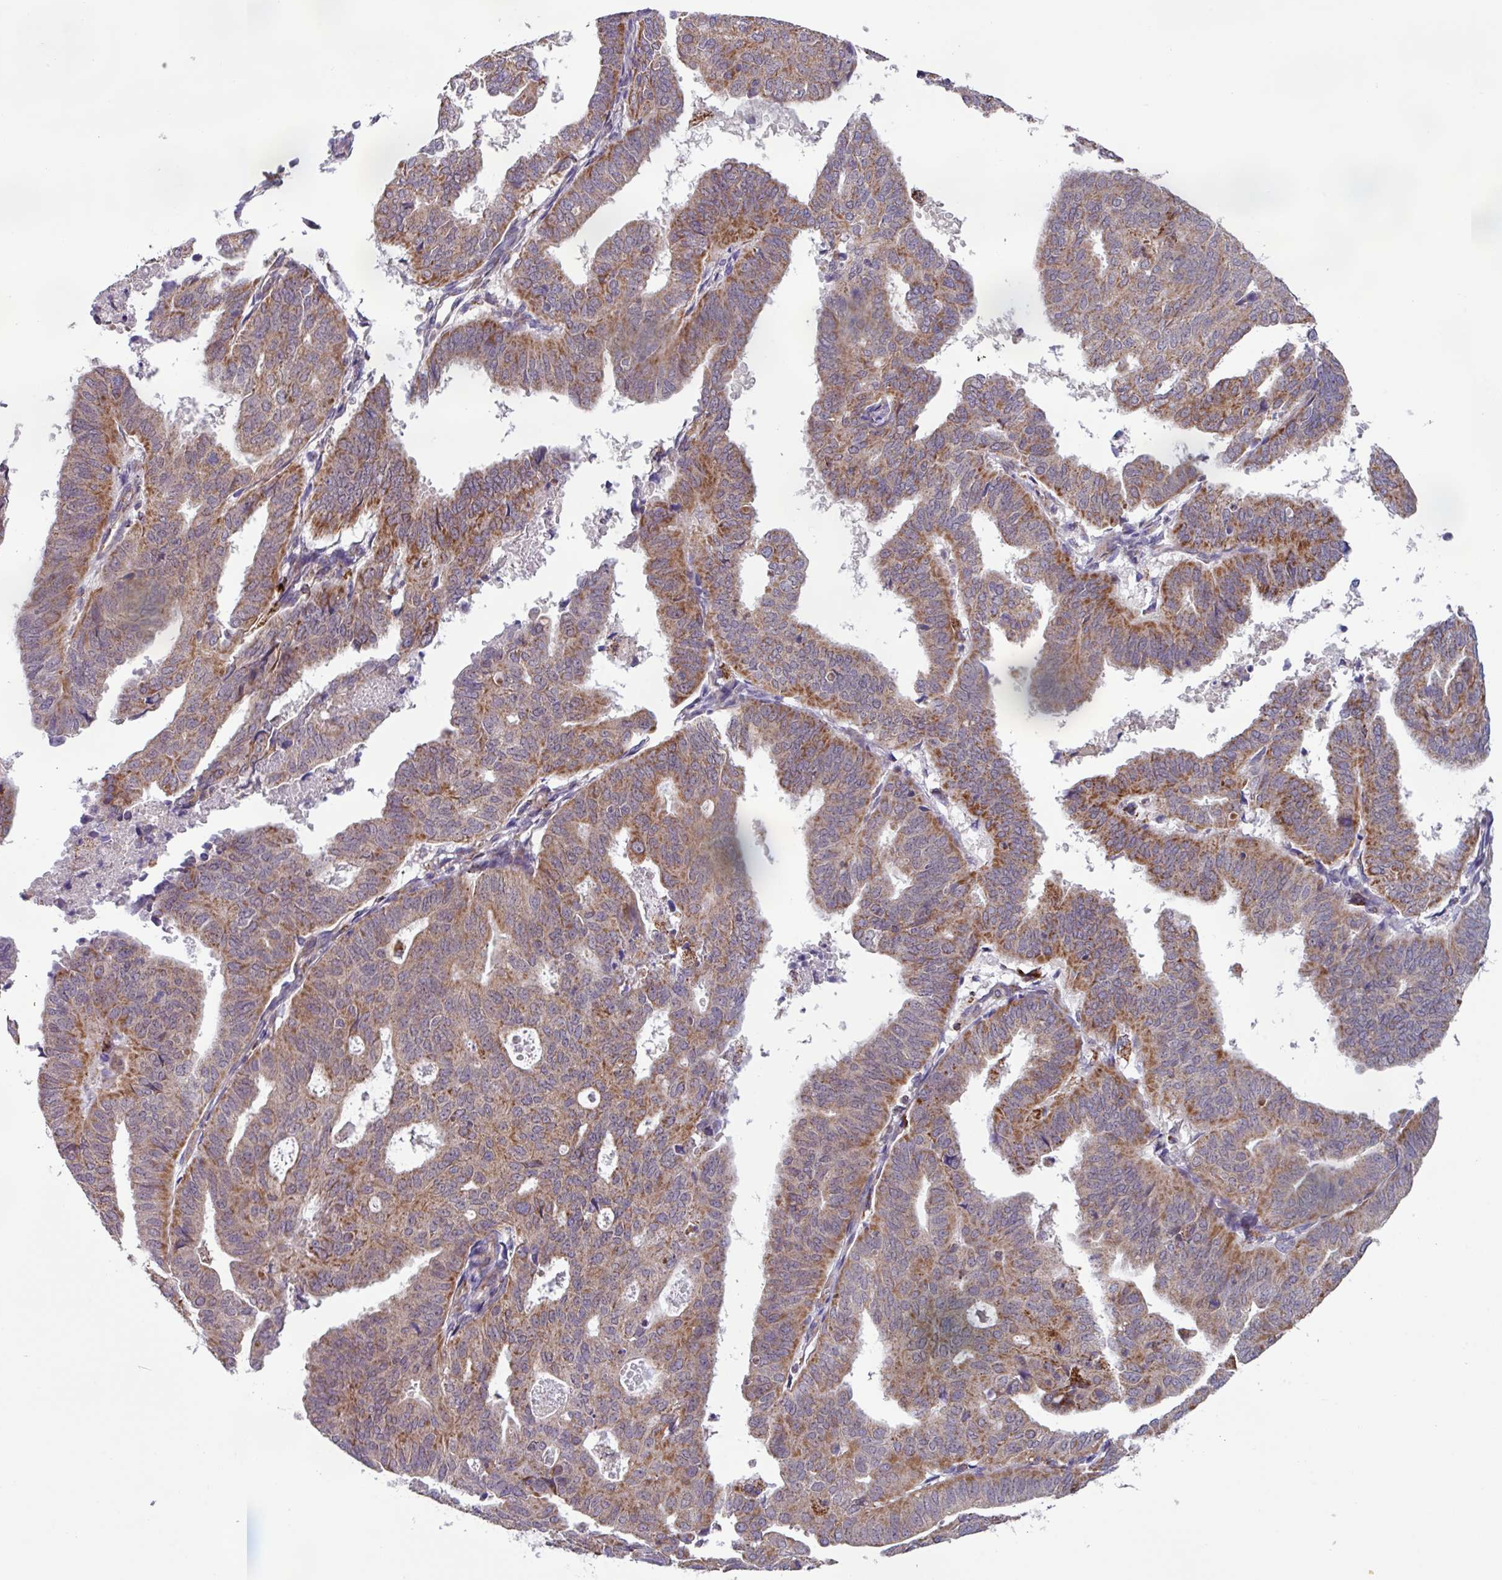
{"staining": {"intensity": "moderate", "quantity": ">75%", "location": "cytoplasmic/membranous"}, "tissue": "endometrial cancer", "cell_type": "Tumor cells", "image_type": "cancer", "snomed": [{"axis": "morphology", "description": "Adenocarcinoma, NOS"}, {"axis": "topography", "description": "Uterus"}], "caption": "Tumor cells exhibit medium levels of moderate cytoplasmic/membranous positivity in about >75% of cells in human endometrial adenocarcinoma. (DAB = brown stain, brightfield microscopy at high magnification).", "gene": "AKIRIN1", "patient": {"sex": "female", "age": 77}}